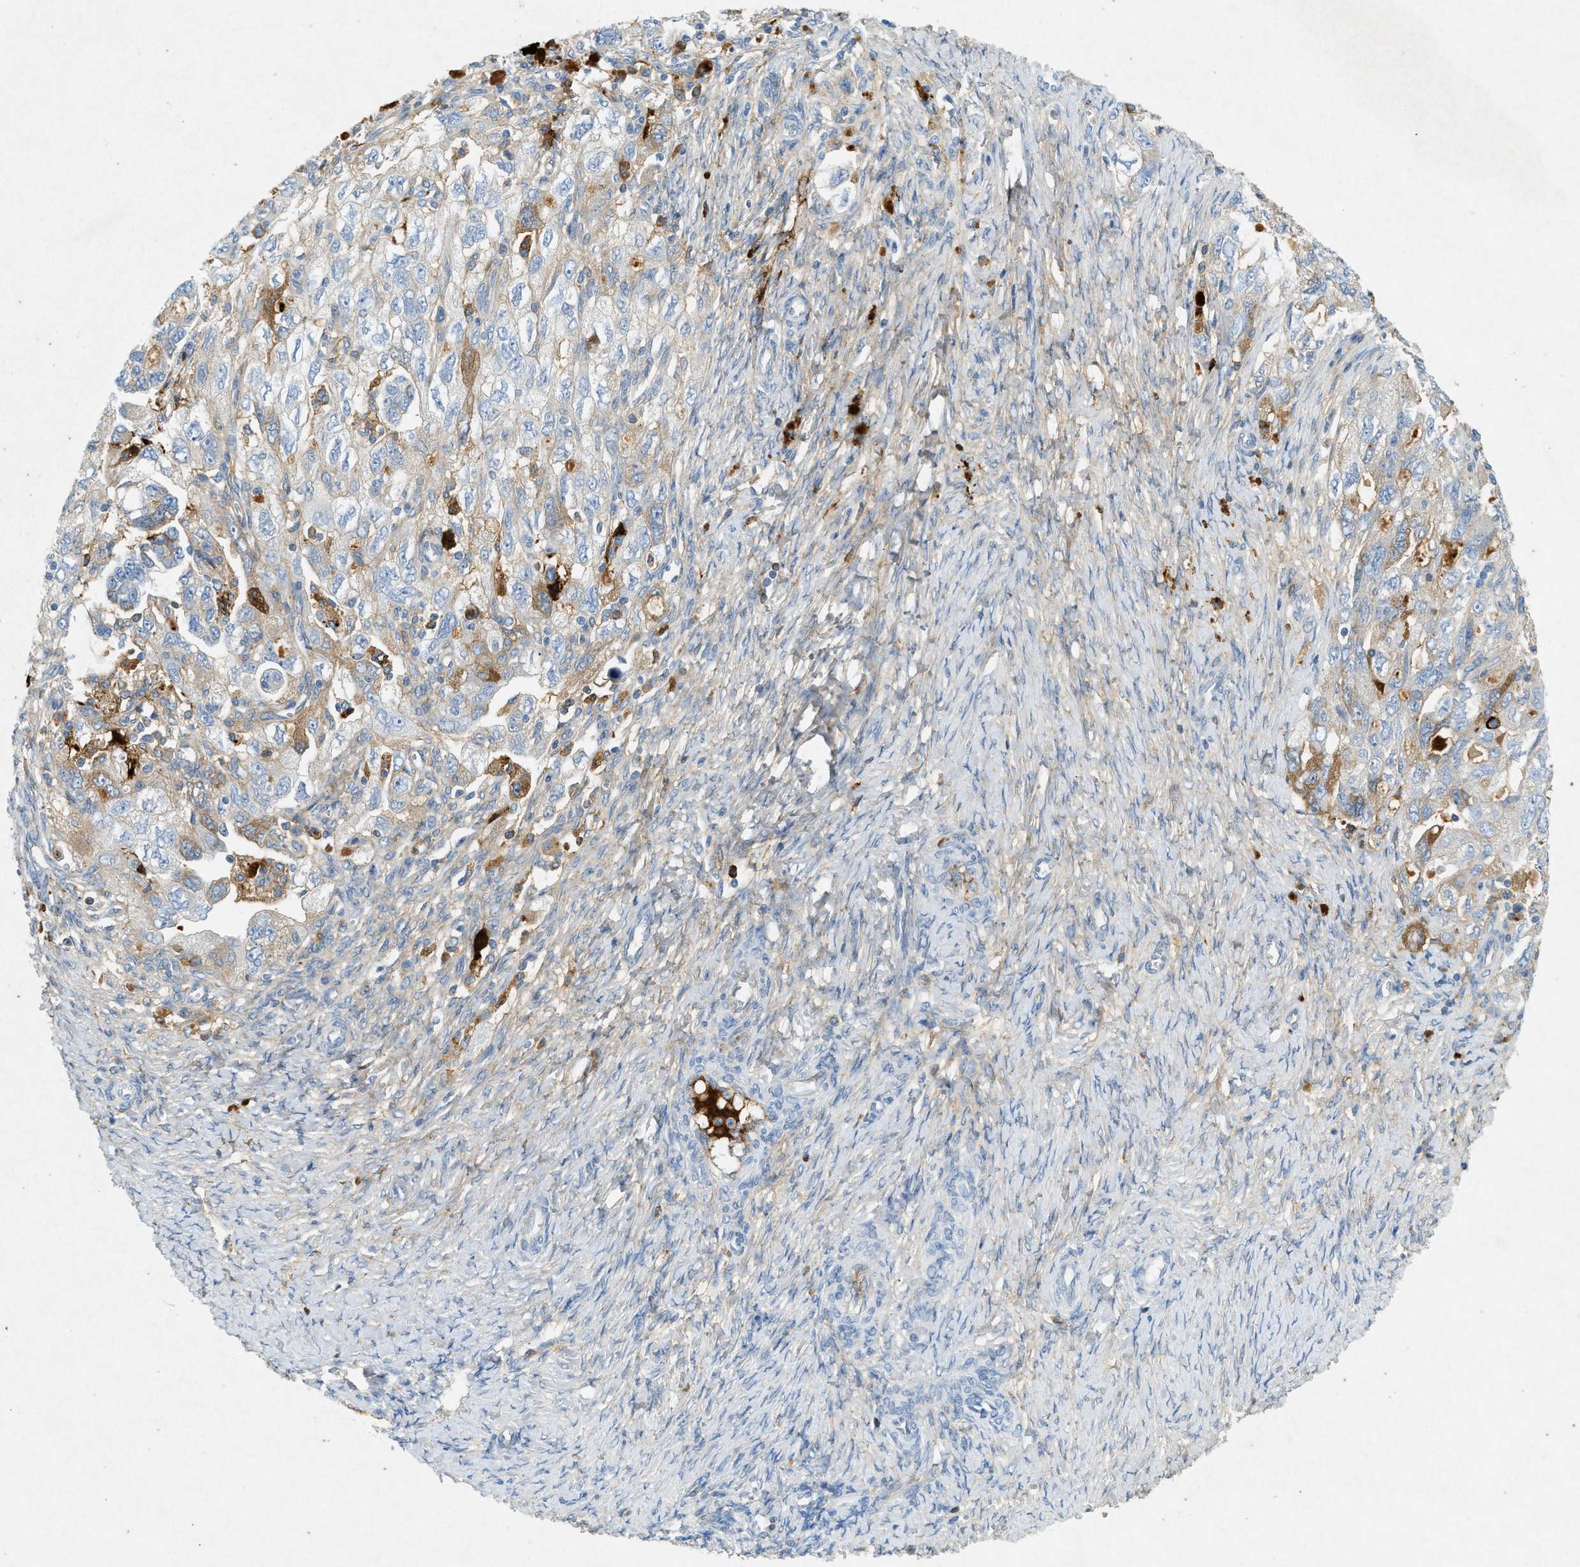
{"staining": {"intensity": "moderate", "quantity": "25%-75%", "location": "cytoplasmic/membranous"}, "tissue": "ovarian cancer", "cell_type": "Tumor cells", "image_type": "cancer", "snomed": [{"axis": "morphology", "description": "Carcinoma, NOS"}, {"axis": "morphology", "description": "Cystadenocarcinoma, serous, NOS"}, {"axis": "topography", "description": "Ovary"}], "caption": "DAB immunohistochemical staining of human ovarian cancer demonstrates moderate cytoplasmic/membranous protein staining in about 25%-75% of tumor cells. (Stains: DAB (3,3'-diaminobenzidine) in brown, nuclei in blue, Microscopy: brightfield microscopy at high magnification).", "gene": "F2", "patient": {"sex": "female", "age": 69}}